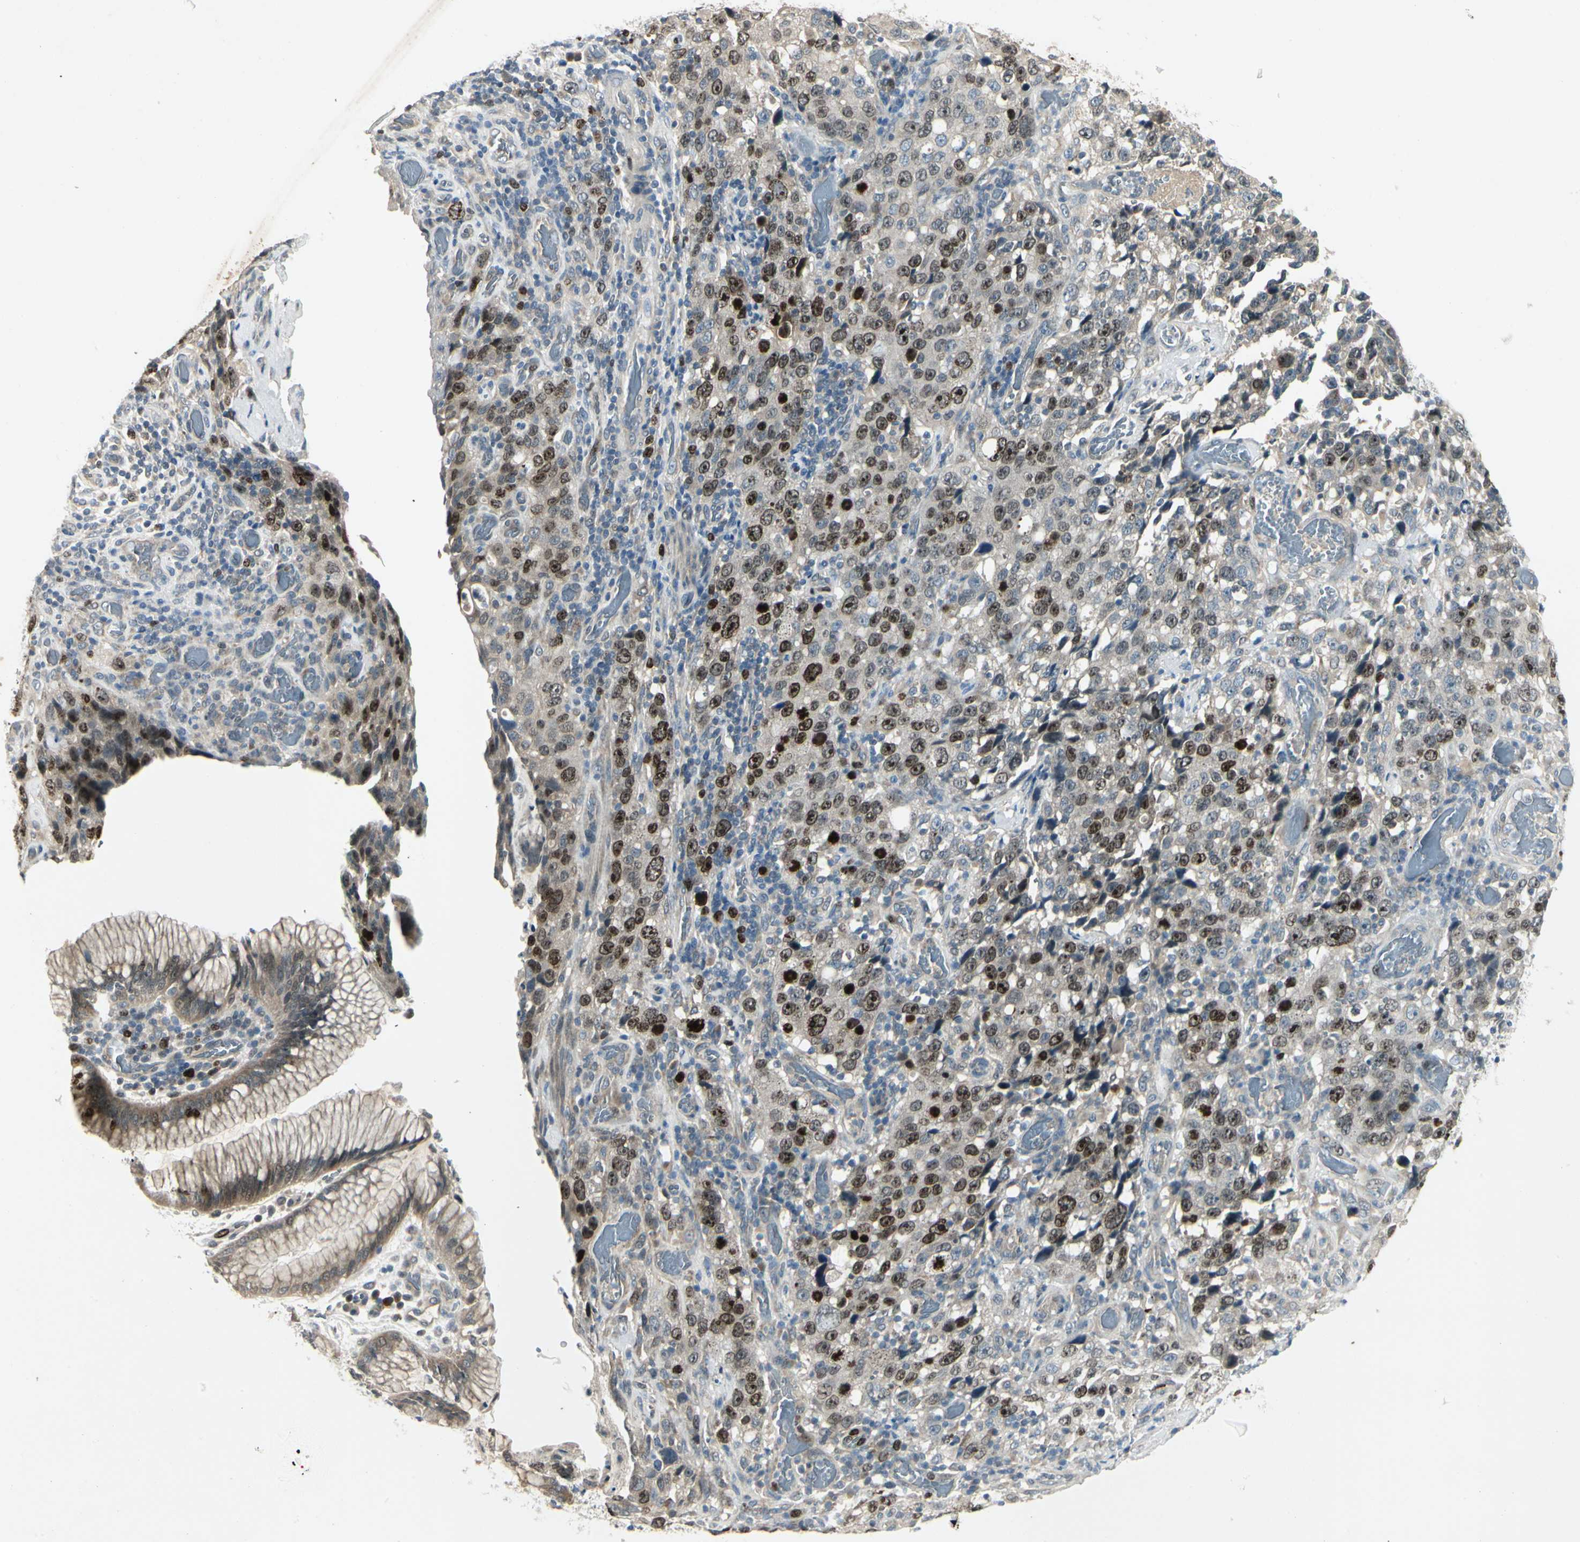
{"staining": {"intensity": "strong", "quantity": ">75%", "location": "nuclear"}, "tissue": "stomach cancer", "cell_type": "Tumor cells", "image_type": "cancer", "snomed": [{"axis": "morphology", "description": "Normal tissue, NOS"}, {"axis": "morphology", "description": "Adenocarcinoma, NOS"}, {"axis": "topography", "description": "Stomach"}], "caption": "A high amount of strong nuclear staining is present in approximately >75% of tumor cells in adenocarcinoma (stomach) tissue.", "gene": "PITX1", "patient": {"sex": "male", "age": 48}}